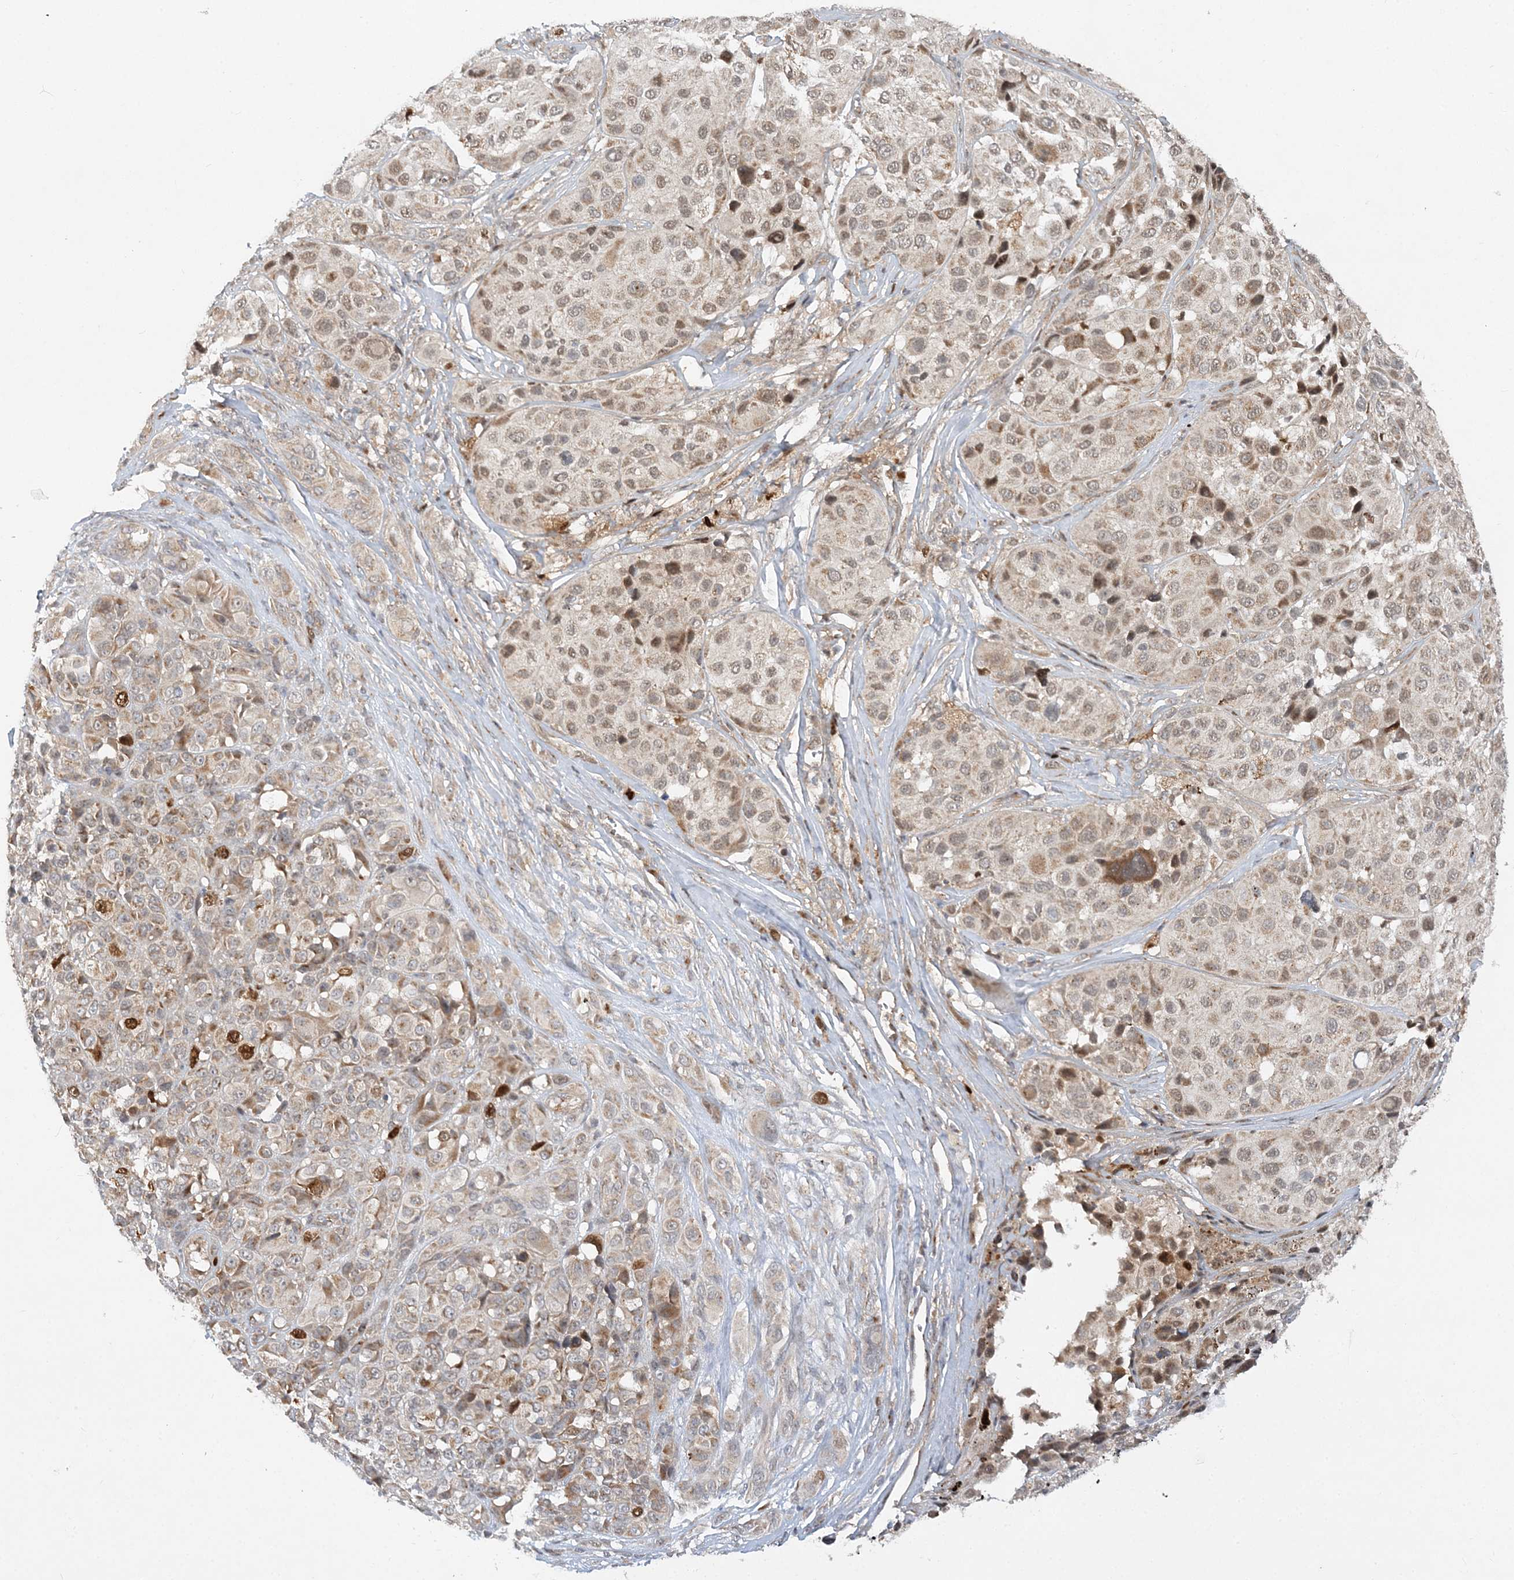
{"staining": {"intensity": "moderate", "quantity": "25%-75%", "location": "cytoplasmic/membranous,nuclear"}, "tissue": "melanoma", "cell_type": "Tumor cells", "image_type": "cancer", "snomed": [{"axis": "morphology", "description": "Malignant melanoma, NOS"}, {"axis": "topography", "description": "Skin of trunk"}], "caption": "A brown stain highlights moderate cytoplasmic/membranous and nuclear staining of a protein in human malignant melanoma tumor cells.", "gene": "MXI1", "patient": {"sex": "male", "age": 71}}